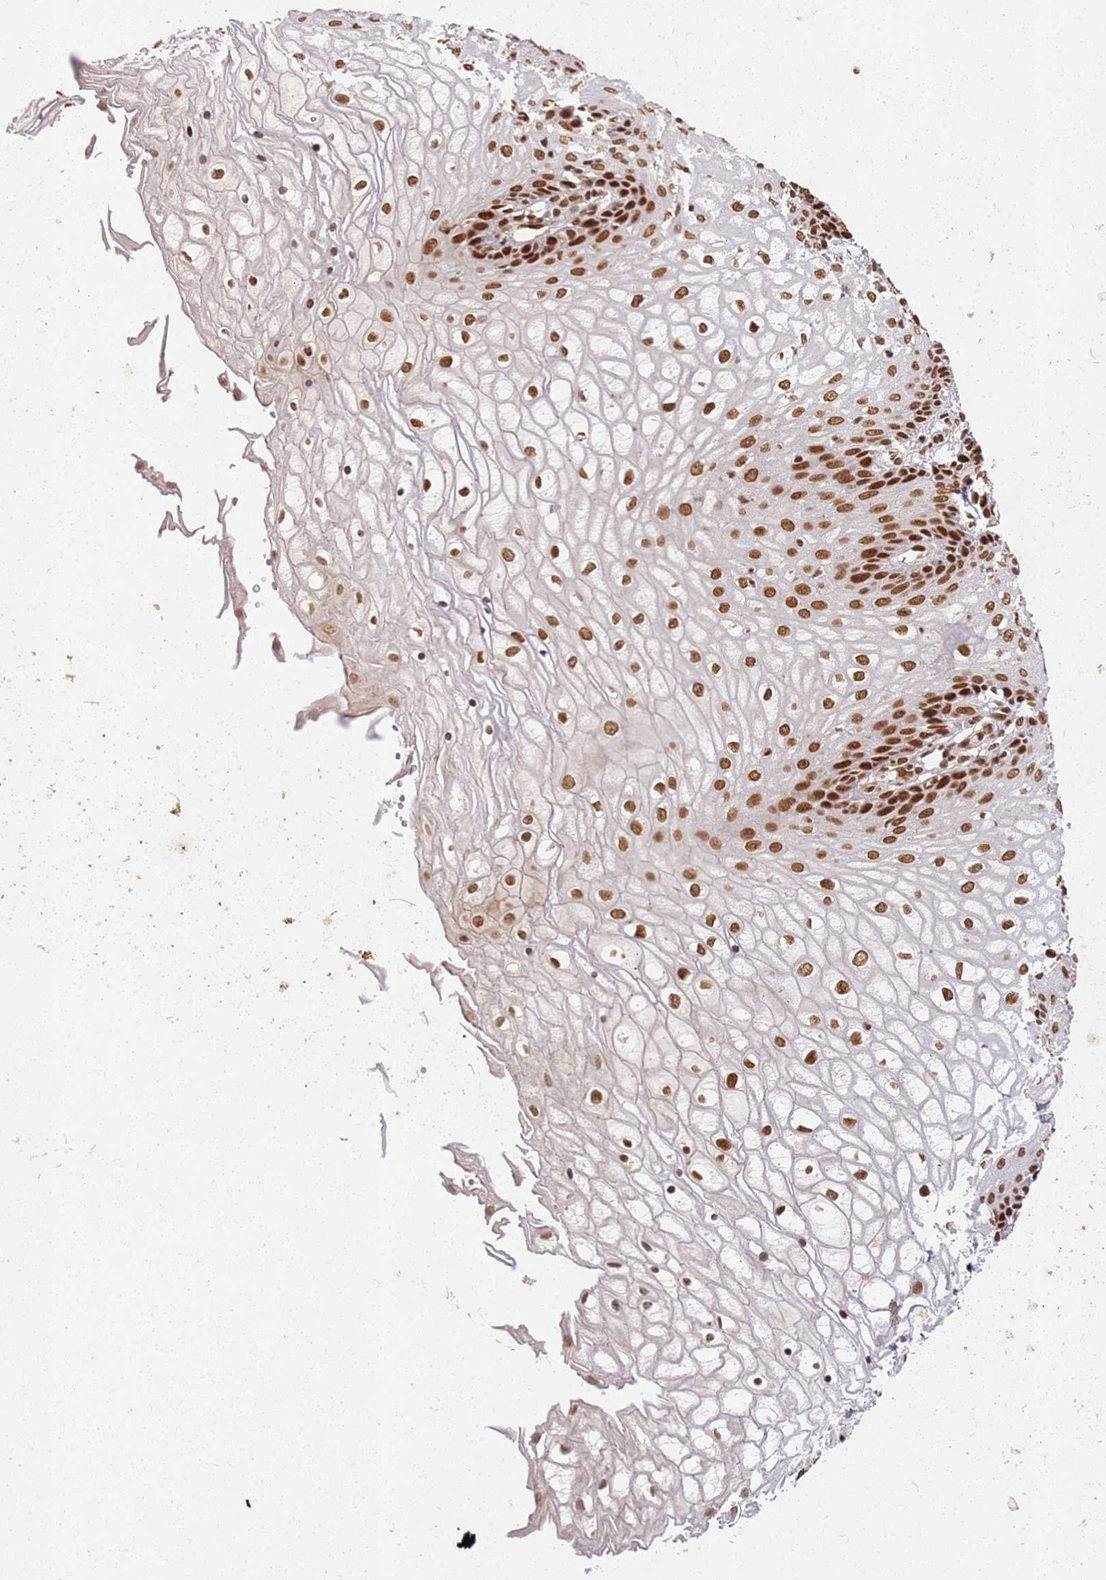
{"staining": {"intensity": "strong", "quantity": ">75%", "location": "nuclear"}, "tissue": "vagina", "cell_type": "Squamous epithelial cells", "image_type": "normal", "snomed": [{"axis": "morphology", "description": "Normal tissue, NOS"}, {"axis": "topography", "description": "Vagina"}], "caption": "A micrograph showing strong nuclear positivity in approximately >75% of squamous epithelial cells in normal vagina, as visualized by brown immunohistochemical staining.", "gene": "TENT4A", "patient": {"sex": "female", "age": 34}}